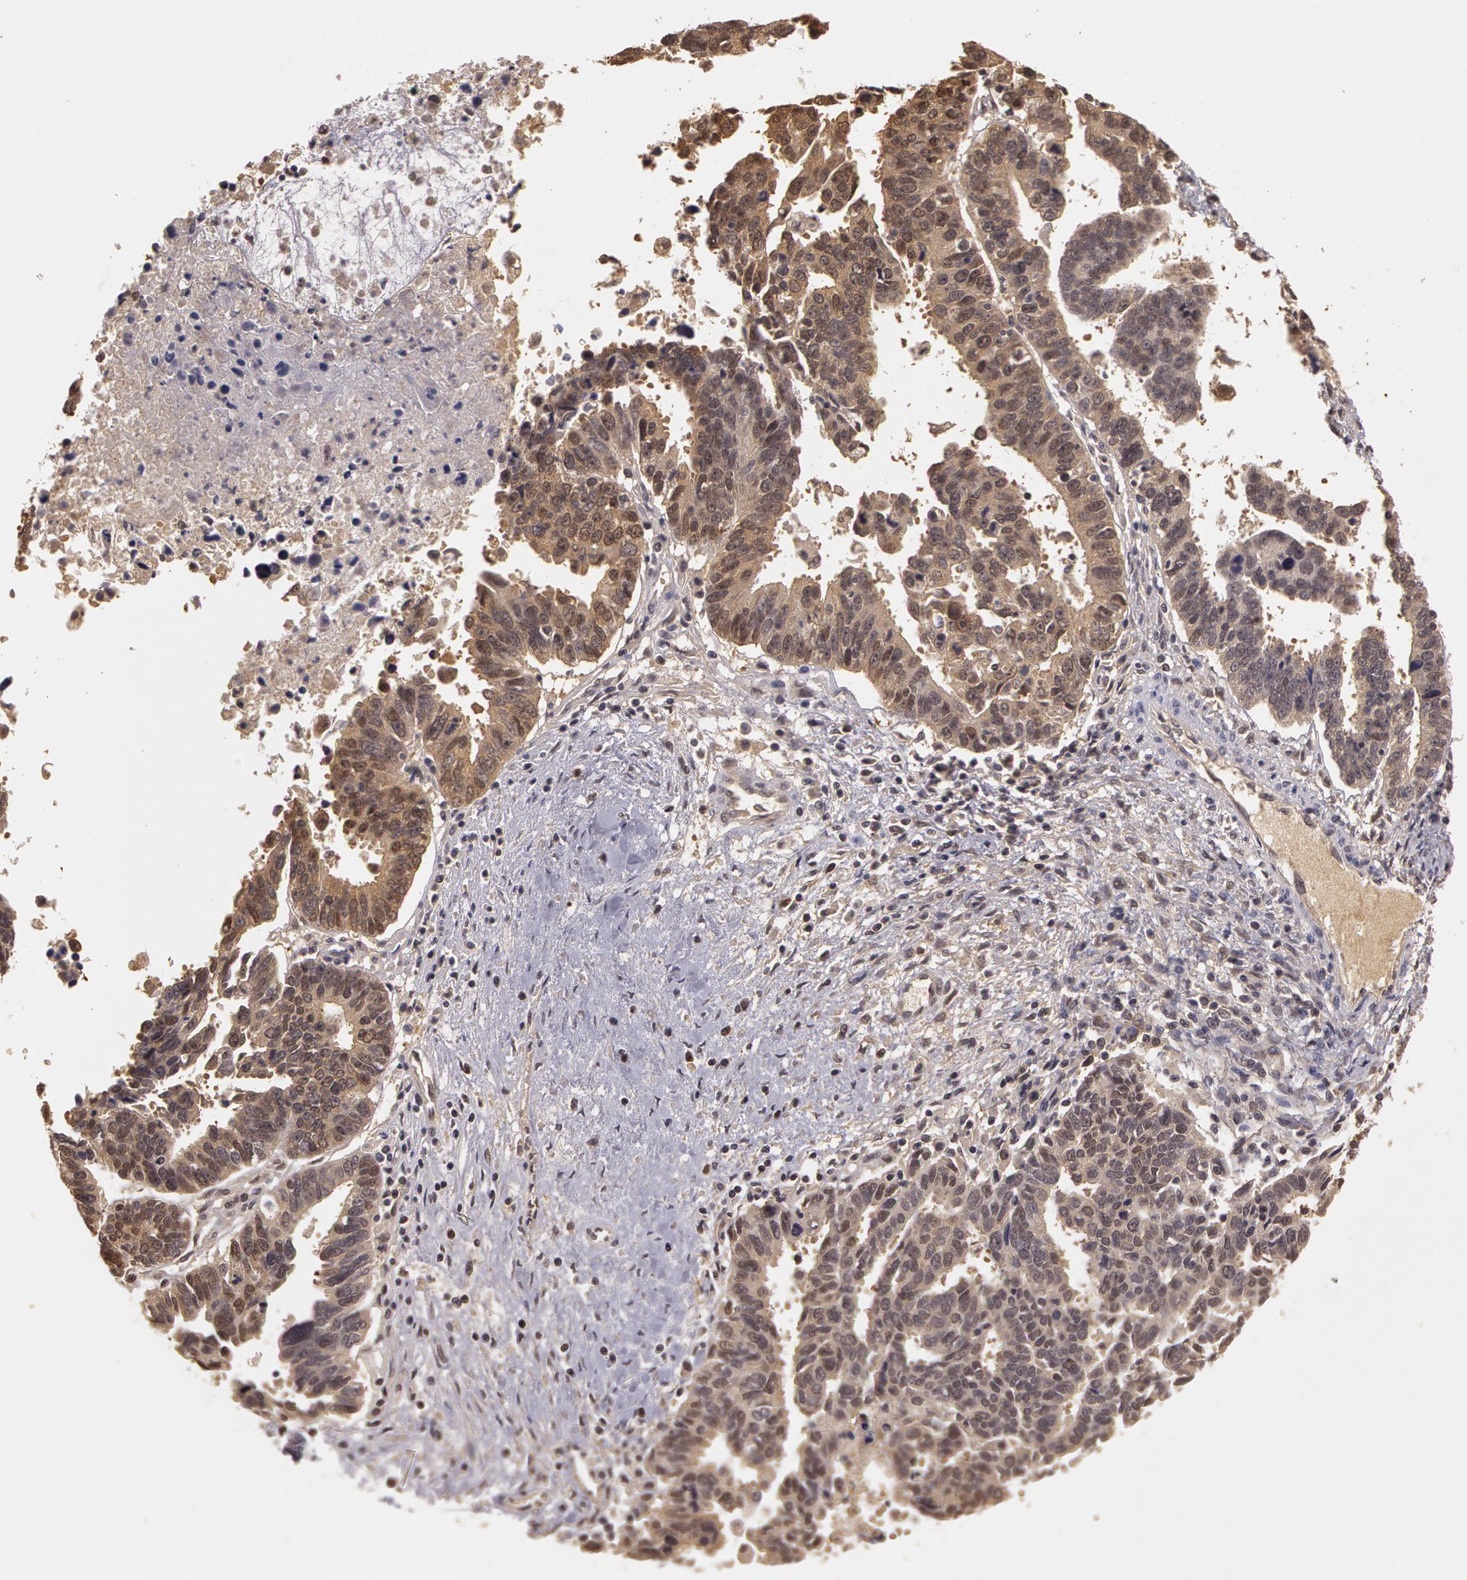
{"staining": {"intensity": "weak", "quantity": "25%-75%", "location": "cytoplasmic/membranous,nuclear"}, "tissue": "ovarian cancer", "cell_type": "Tumor cells", "image_type": "cancer", "snomed": [{"axis": "morphology", "description": "Carcinoma, endometroid"}, {"axis": "morphology", "description": "Cystadenocarcinoma, serous, NOS"}, {"axis": "topography", "description": "Ovary"}], "caption": "There is low levels of weak cytoplasmic/membranous and nuclear expression in tumor cells of endometroid carcinoma (ovarian), as demonstrated by immunohistochemical staining (brown color).", "gene": "AHSA1", "patient": {"sex": "female", "age": 45}}